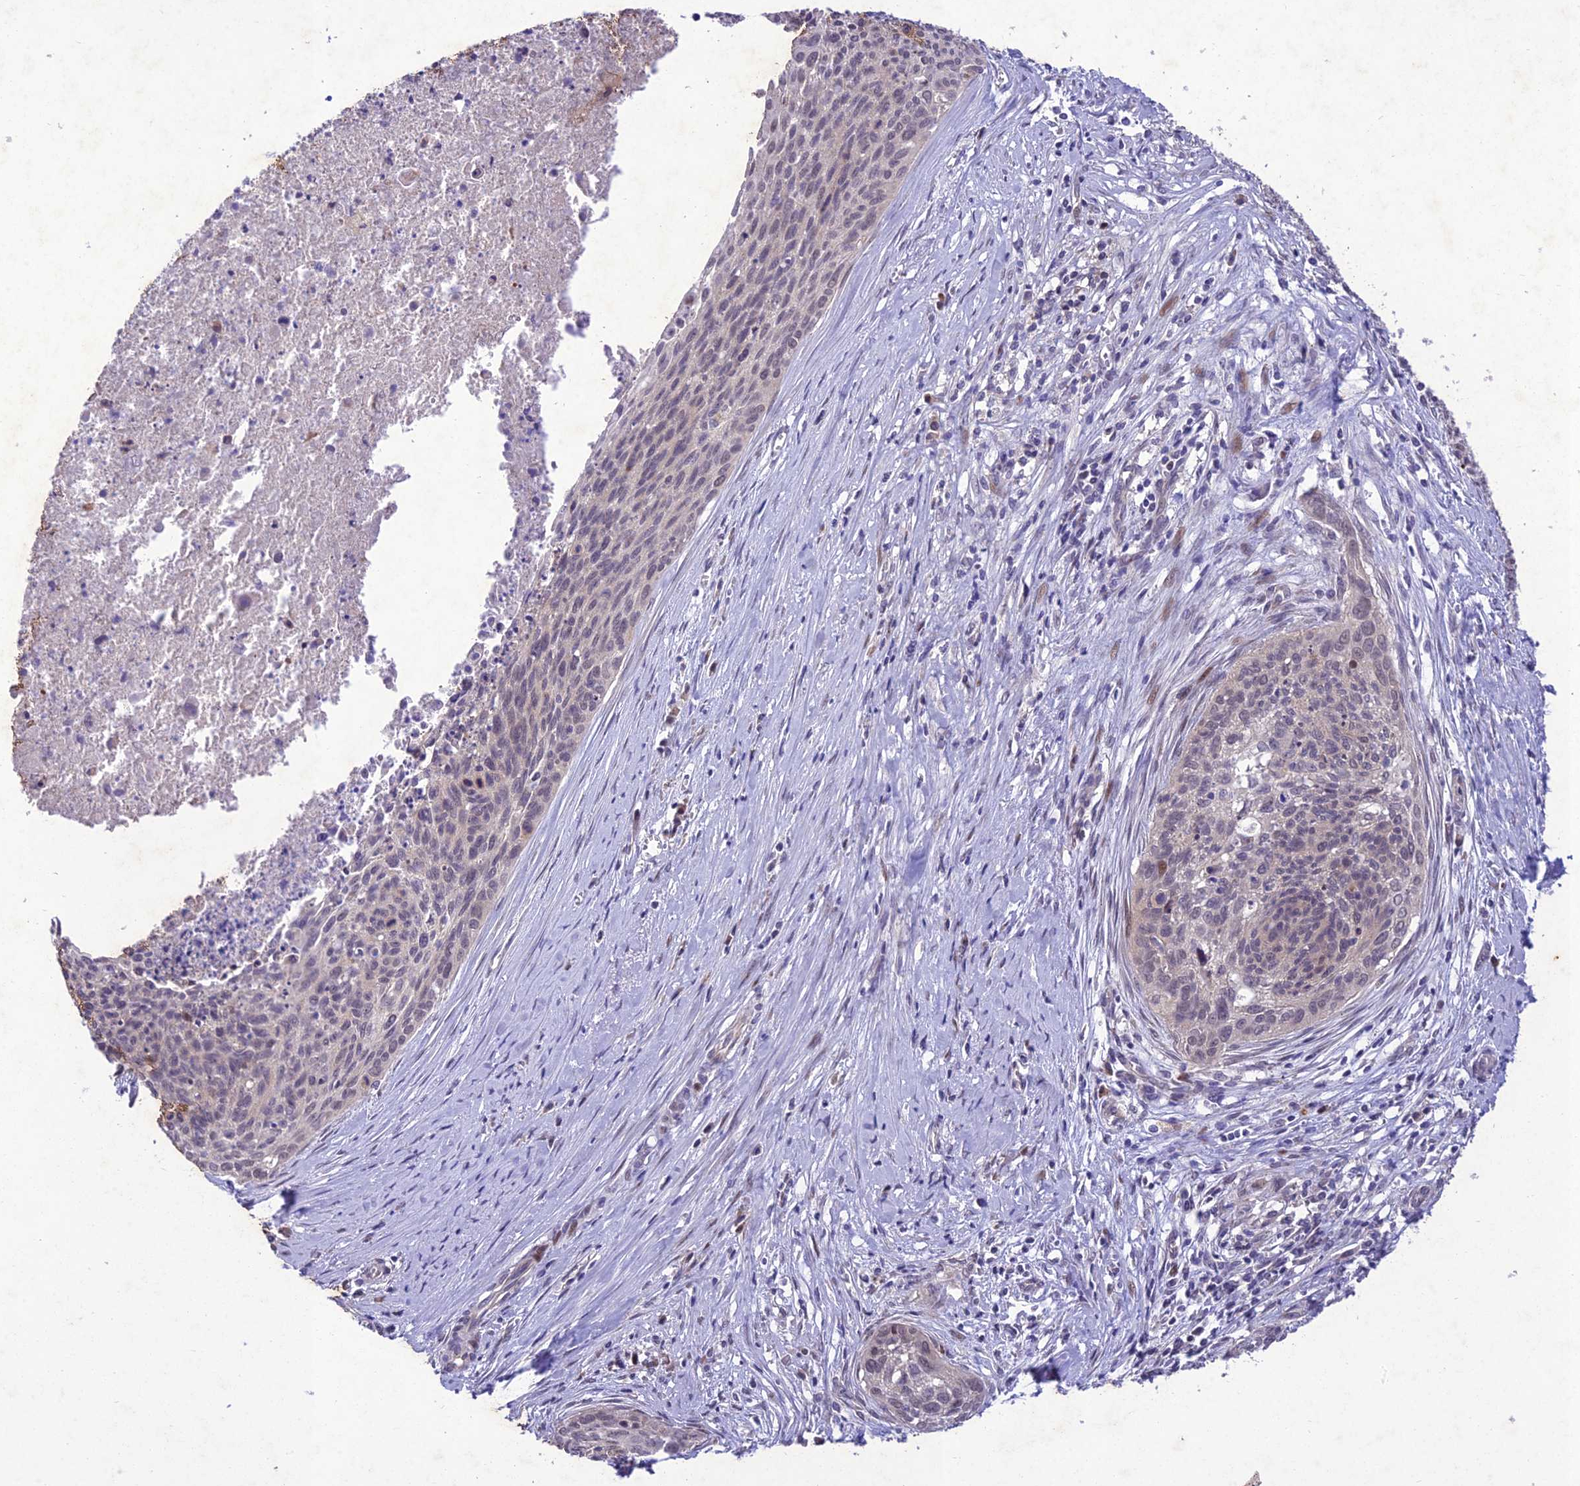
{"staining": {"intensity": "negative", "quantity": "none", "location": "none"}, "tissue": "cervical cancer", "cell_type": "Tumor cells", "image_type": "cancer", "snomed": [{"axis": "morphology", "description": "Squamous cell carcinoma, NOS"}, {"axis": "topography", "description": "Cervix"}], "caption": "Immunohistochemistry histopathology image of human cervical cancer stained for a protein (brown), which demonstrates no positivity in tumor cells. (Brightfield microscopy of DAB (3,3'-diaminobenzidine) IHC at high magnification).", "gene": "ANKRD52", "patient": {"sex": "female", "age": 55}}